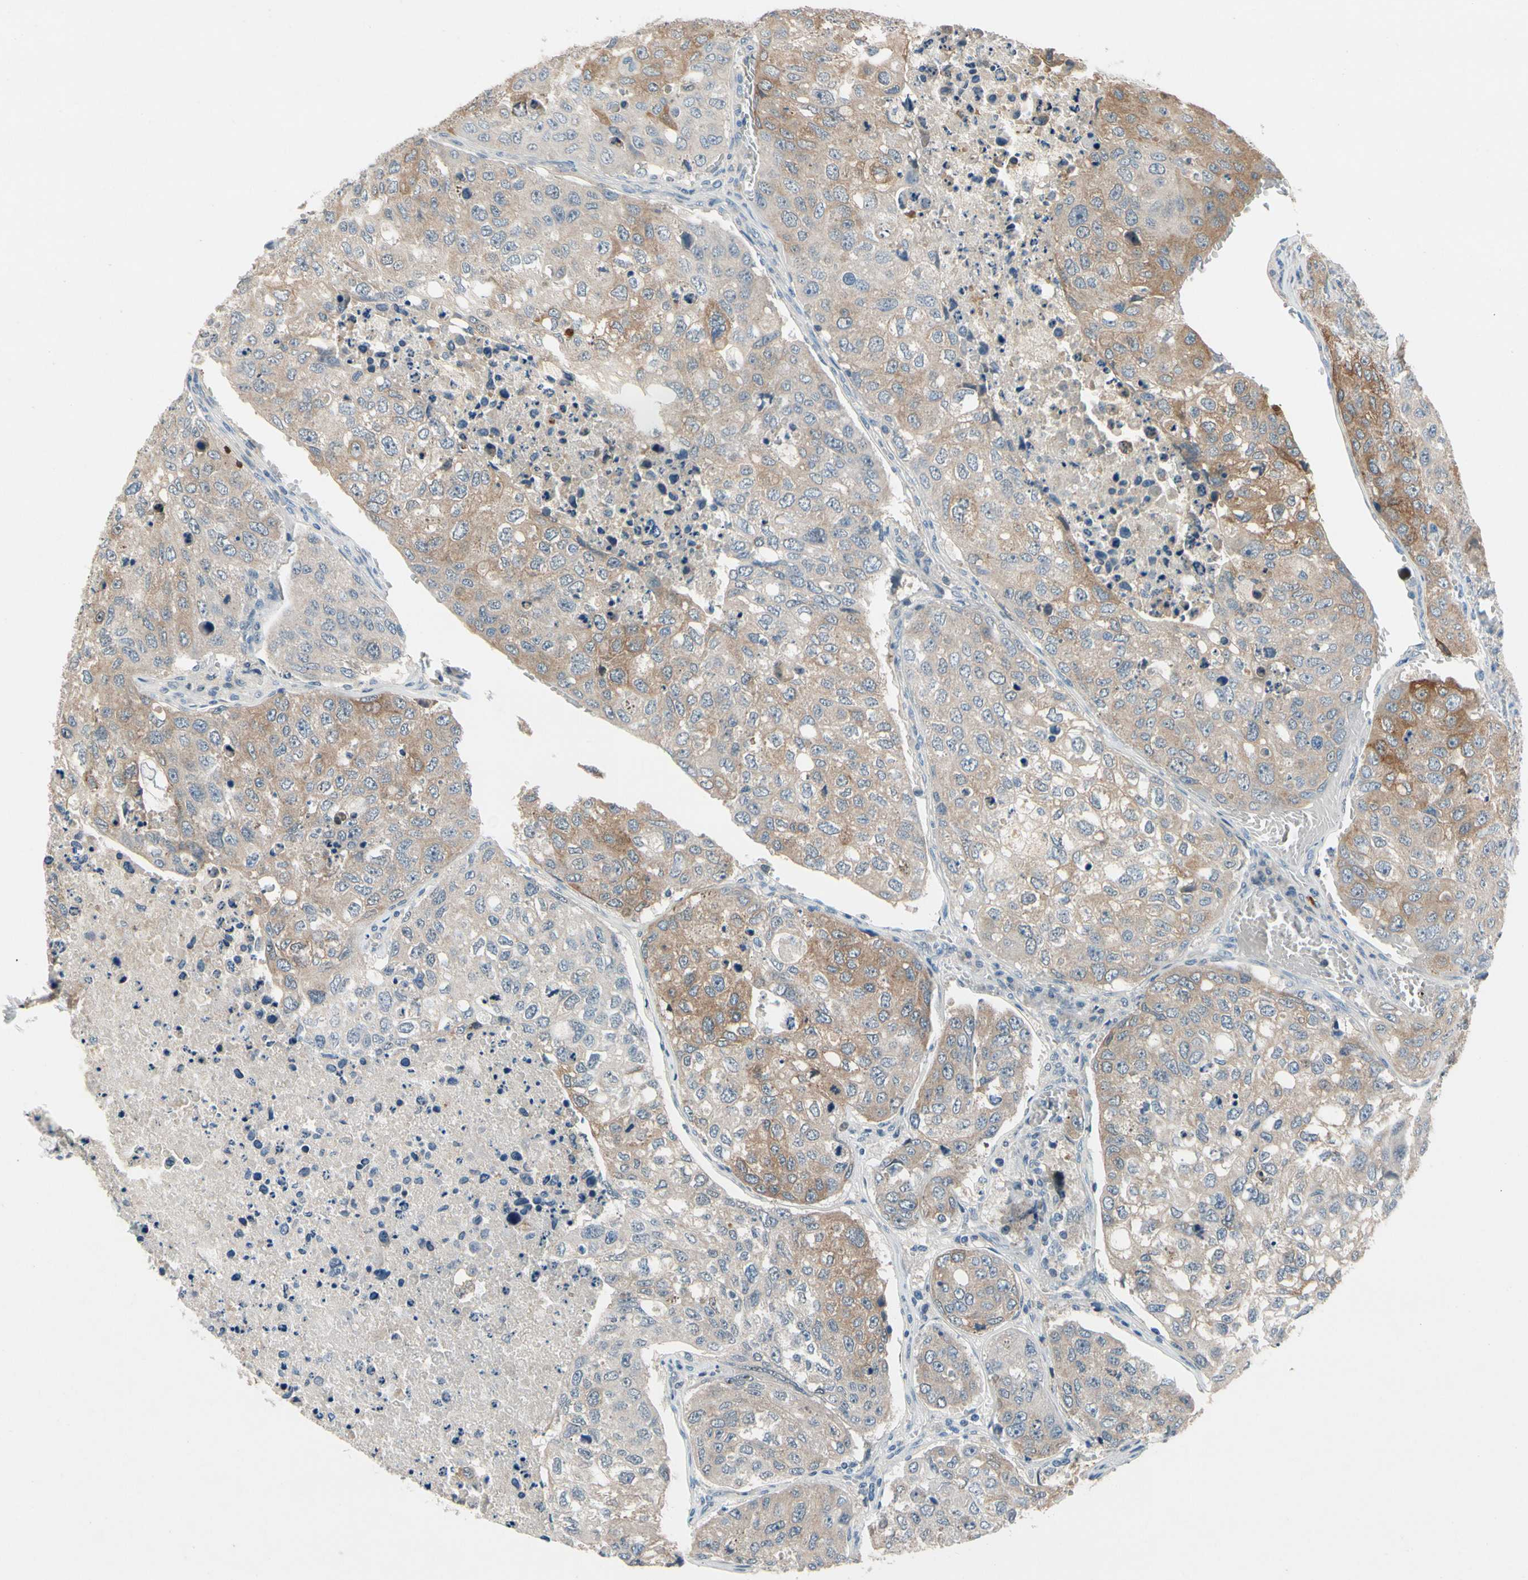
{"staining": {"intensity": "weak", "quantity": ">75%", "location": "cytoplasmic/membranous"}, "tissue": "urothelial cancer", "cell_type": "Tumor cells", "image_type": "cancer", "snomed": [{"axis": "morphology", "description": "Urothelial carcinoma, High grade"}, {"axis": "topography", "description": "Lymph node"}, {"axis": "topography", "description": "Urinary bladder"}], "caption": "Immunohistochemistry (DAB) staining of urothelial cancer demonstrates weak cytoplasmic/membranous protein staining in approximately >75% of tumor cells.", "gene": "SLC27A6", "patient": {"sex": "male", "age": 51}}